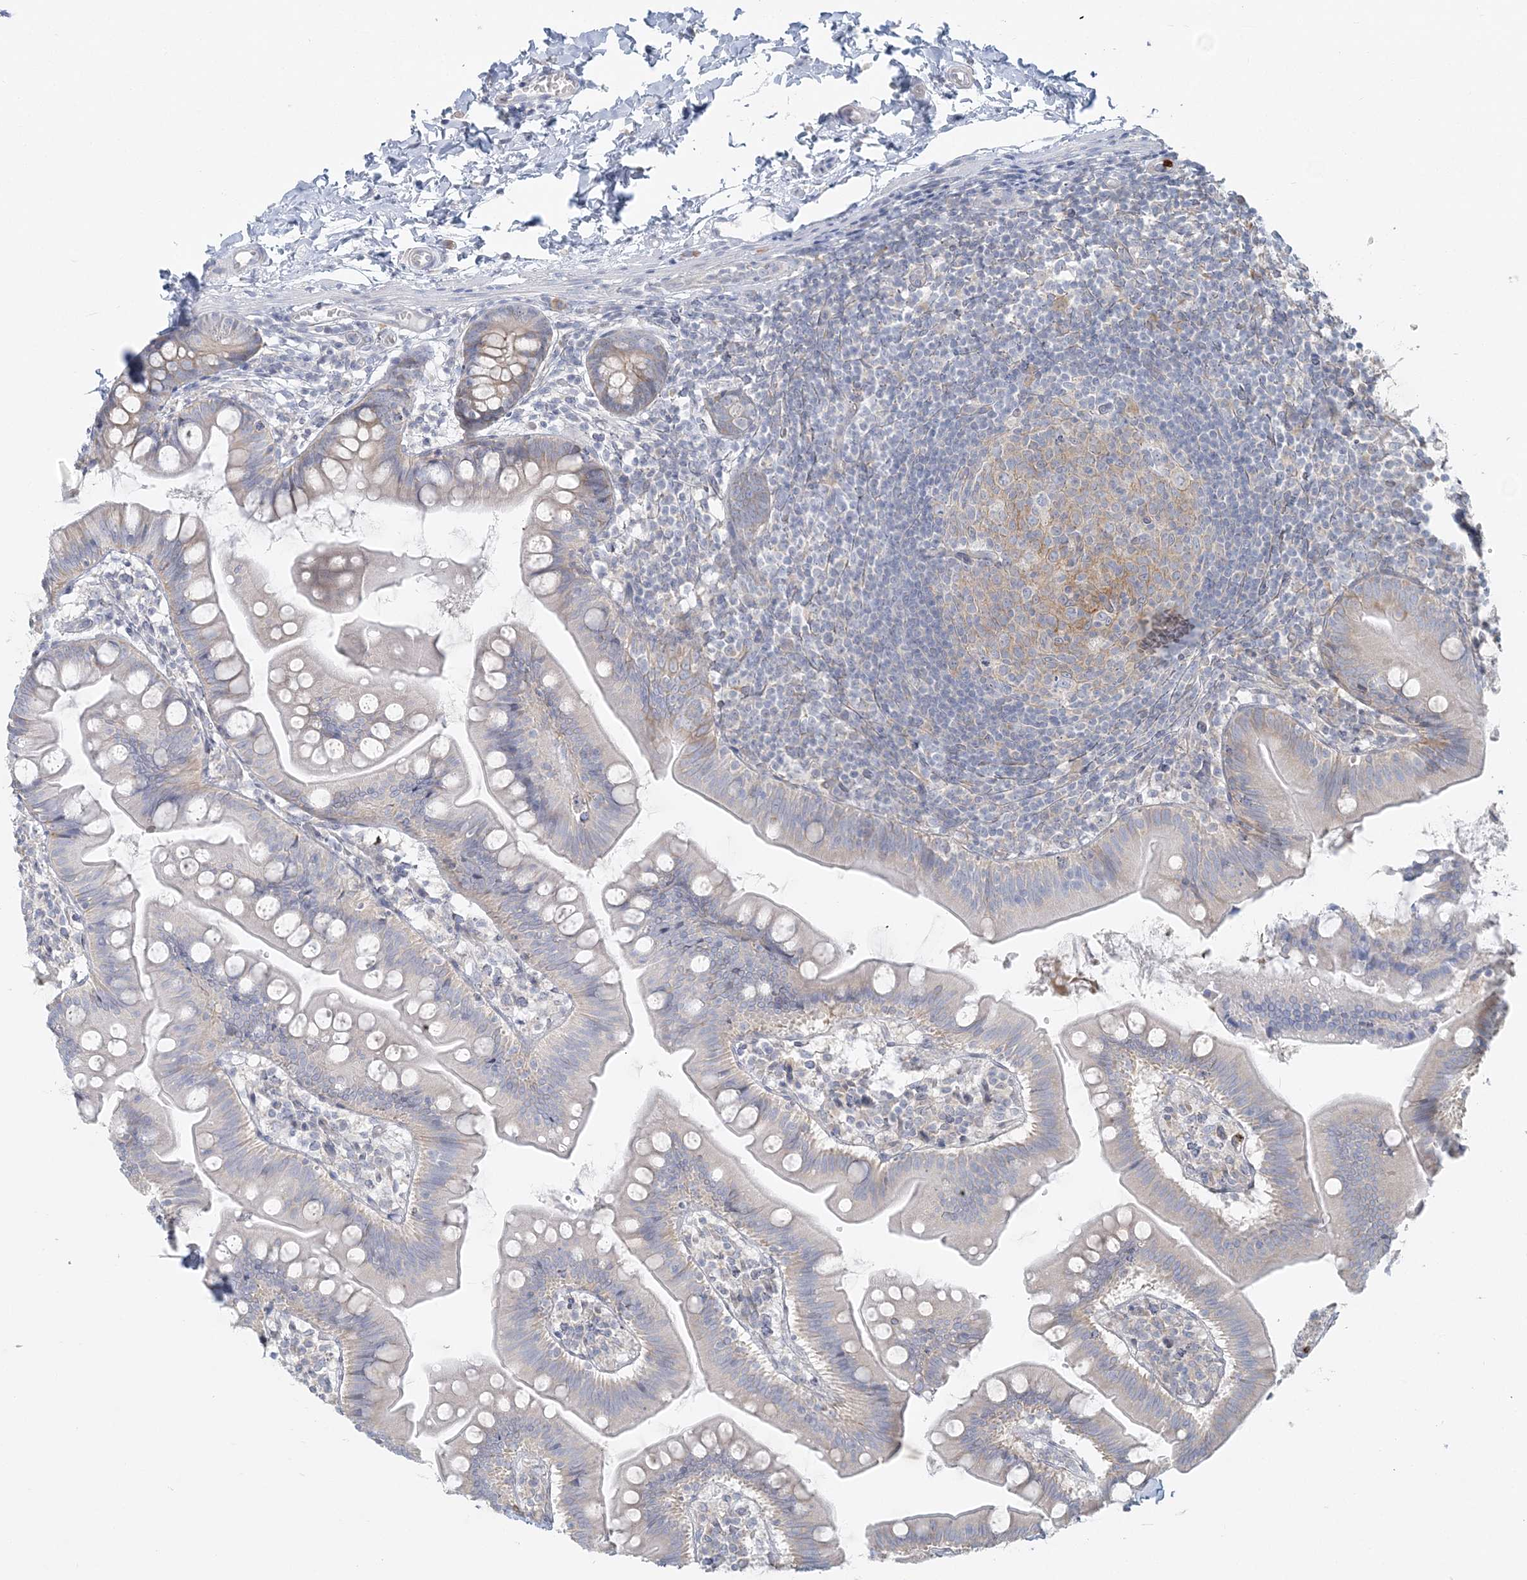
{"staining": {"intensity": "weak", "quantity": "25%-75%", "location": "cytoplasmic/membranous"}, "tissue": "small intestine", "cell_type": "Glandular cells", "image_type": "normal", "snomed": [{"axis": "morphology", "description": "Normal tissue, NOS"}, {"axis": "topography", "description": "Small intestine"}], "caption": "DAB immunohistochemical staining of normal human small intestine displays weak cytoplasmic/membranous protein staining in about 25%-75% of glandular cells.", "gene": "CCNJ", "patient": {"sex": "male", "age": 7}}